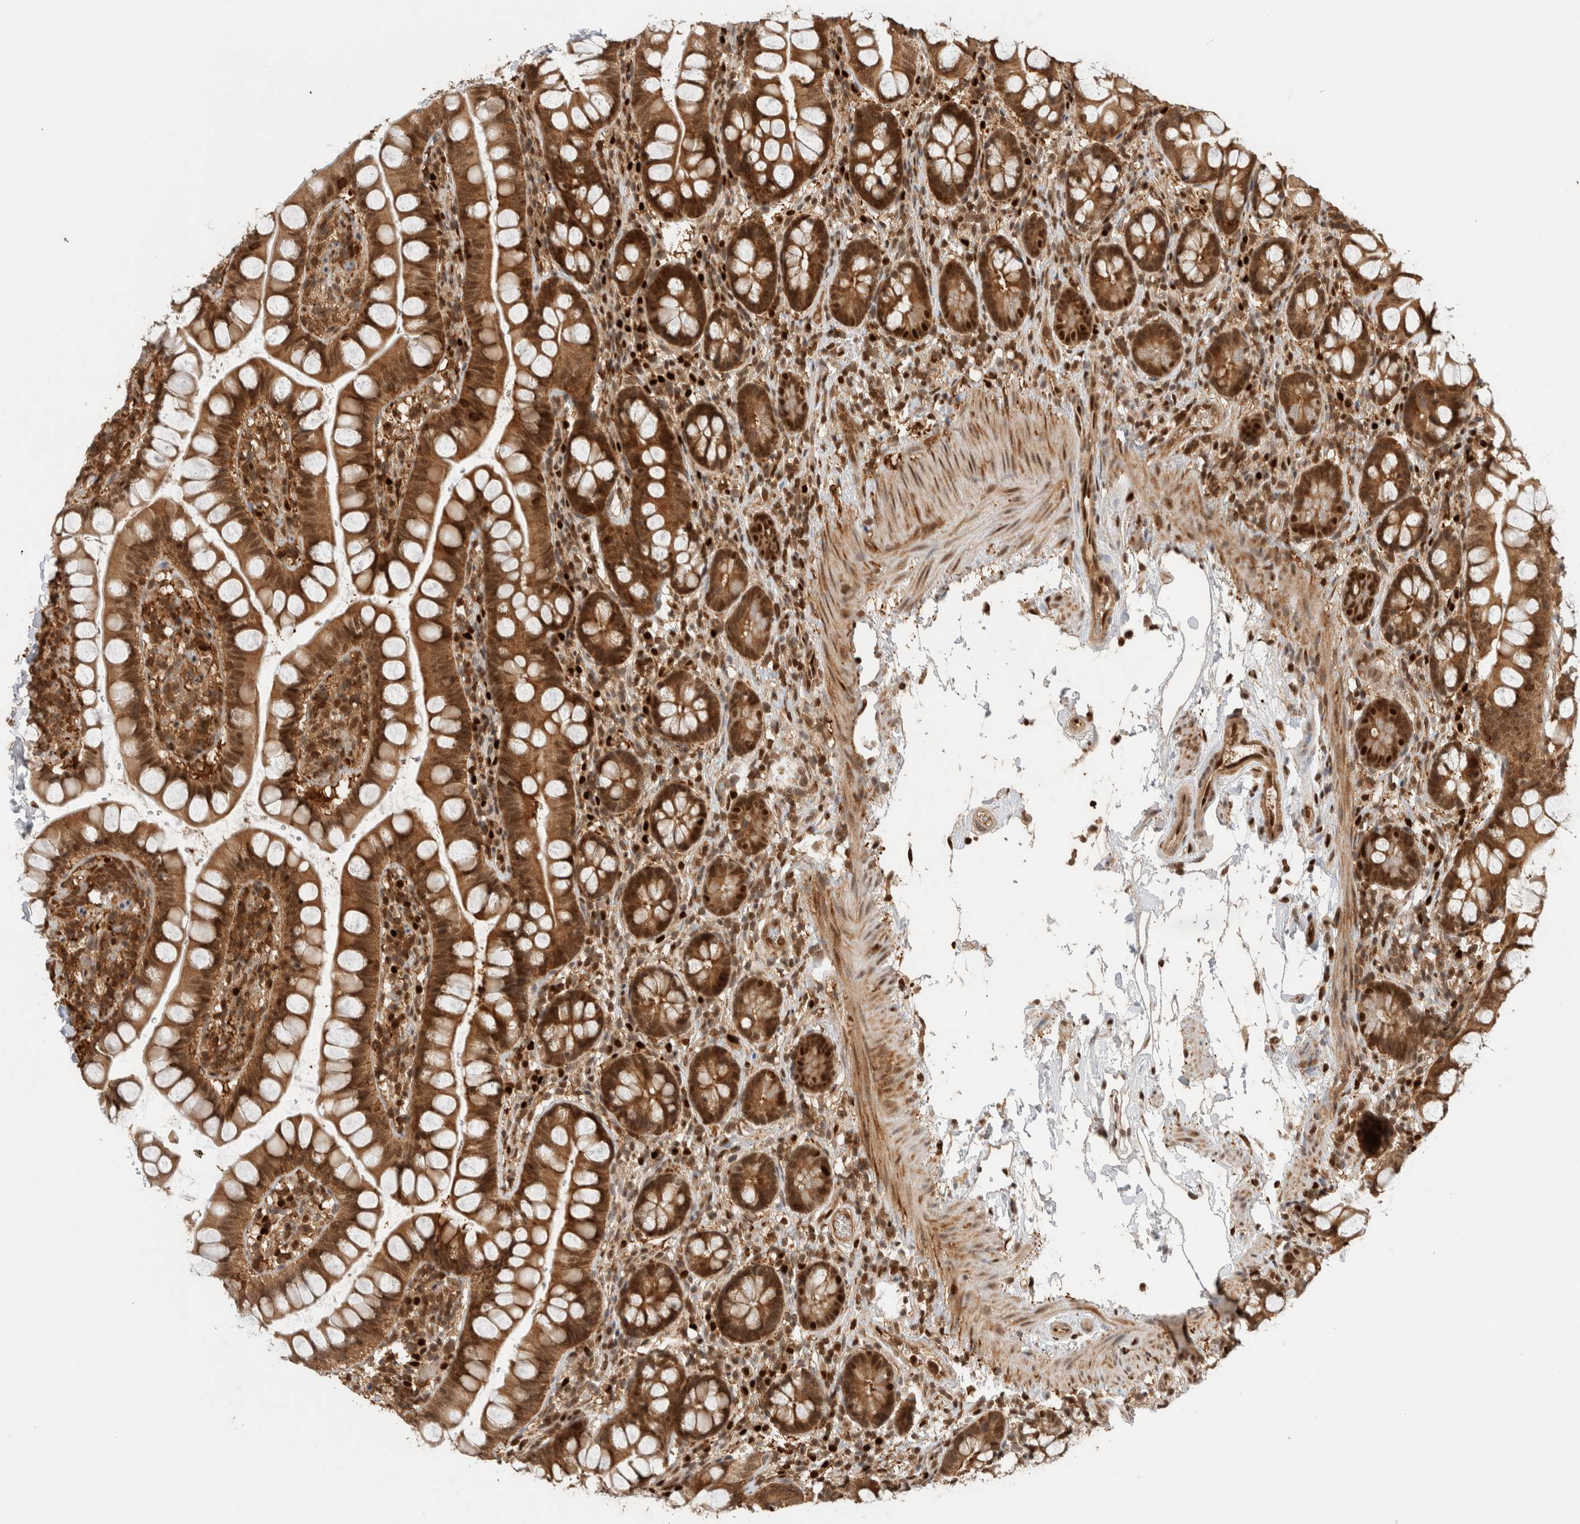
{"staining": {"intensity": "strong", "quantity": ">75%", "location": "cytoplasmic/membranous,nuclear"}, "tissue": "small intestine", "cell_type": "Glandular cells", "image_type": "normal", "snomed": [{"axis": "morphology", "description": "Normal tissue, NOS"}, {"axis": "topography", "description": "Small intestine"}], "caption": "A high amount of strong cytoplasmic/membranous,nuclear expression is present in approximately >75% of glandular cells in benign small intestine. The staining is performed using DAB (3,3'-diaminobenzidine) brown chromogen to label protein expression. The nuclei are counter-stained blue using hematoxylin.", "gene": "SNRNP40", "patient": {"sex": "female", "age": 84}}